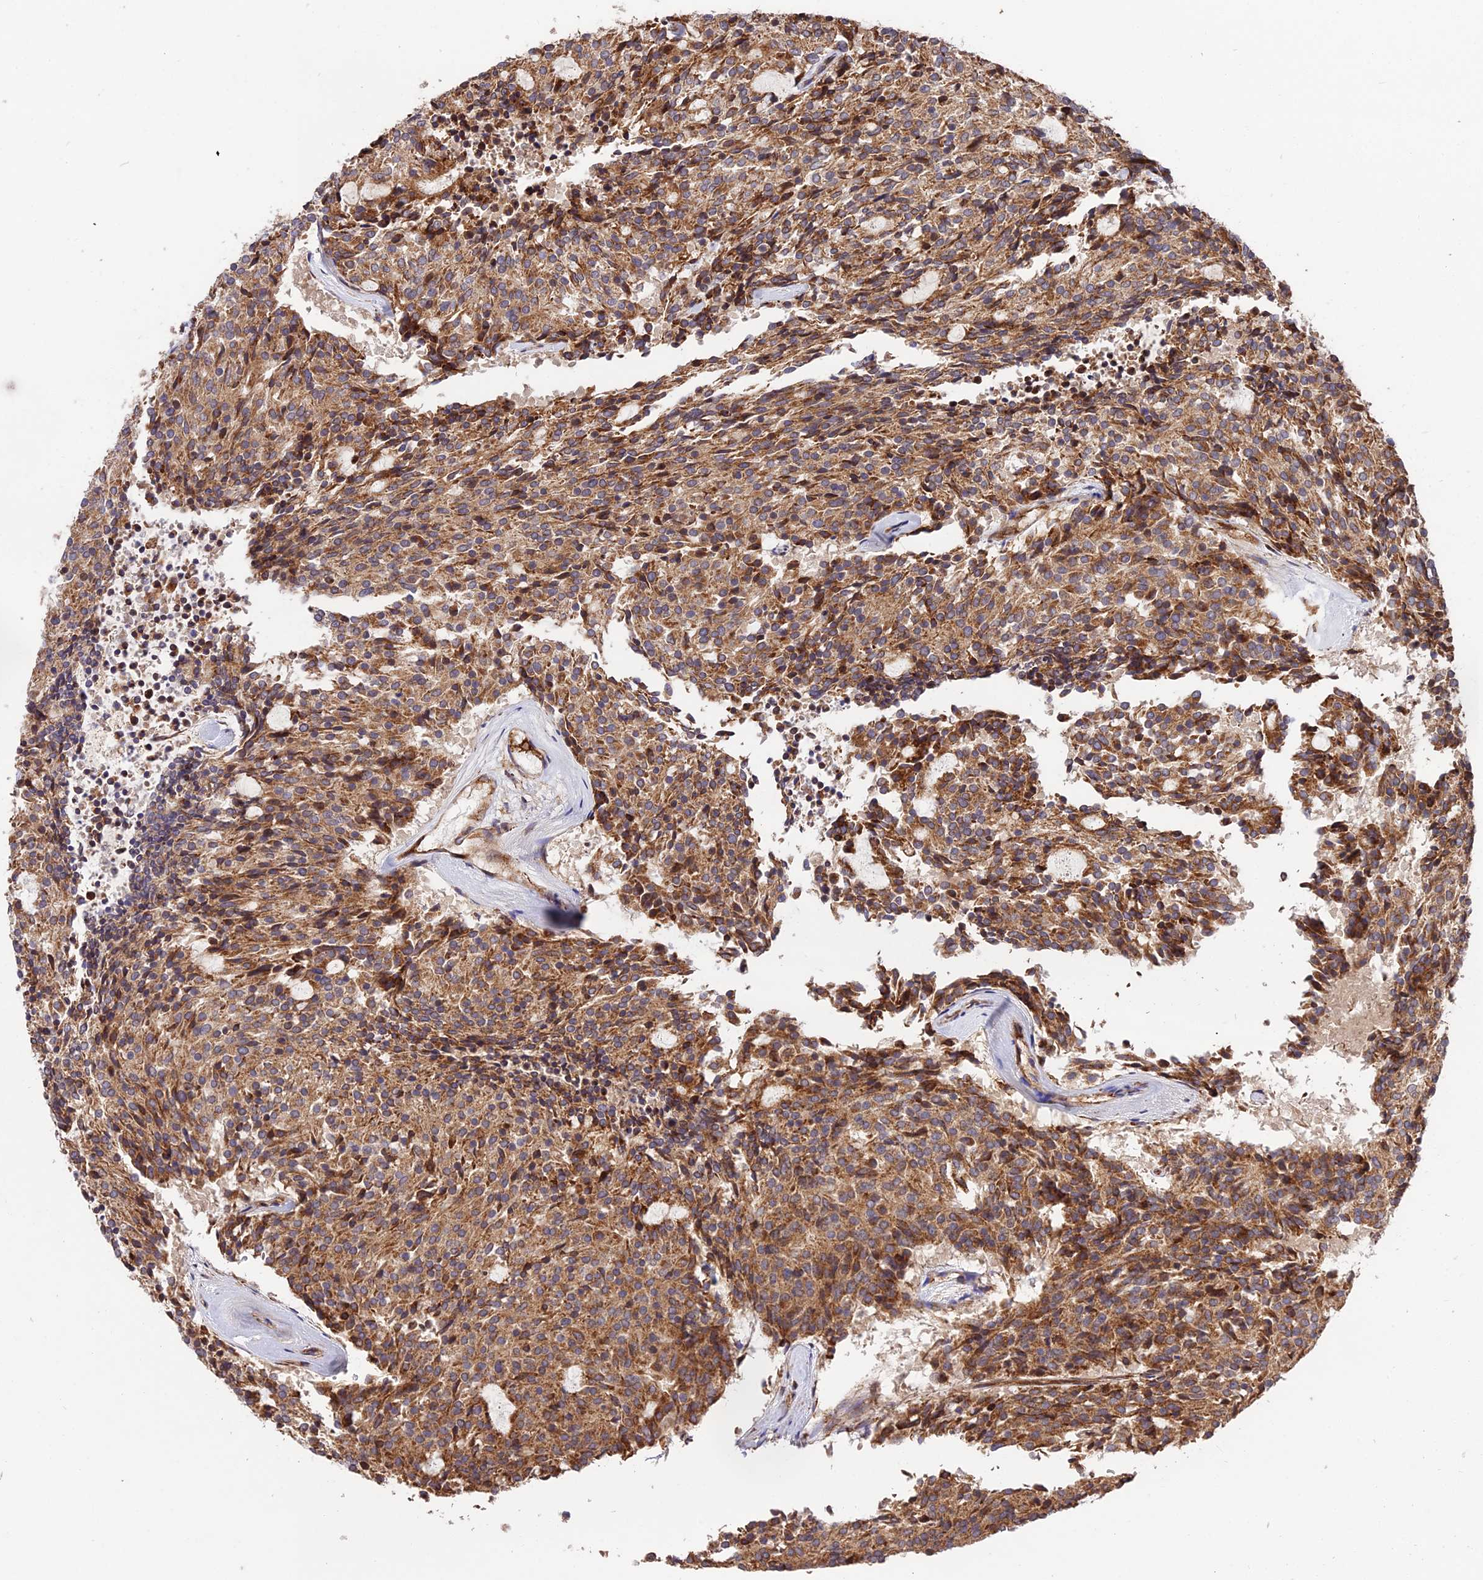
{"staining": {"intensity": "moderate", "quantity": ">75%", "location": "cytoplasmic/membranous"}, "tissue": "carcinoid", "cell_type": "Tumor cells", "image_type": "cancer", "snomed": [{"axis": "morphology", "description": "Carcinoid, malignant, NOS"}, {"axis": "topography", "description": "Pancreas"}], "caption": "Brown immunohistochemical staining in human carcinoid (malignant) demonstrates moderate cytoplasmic/membranous staining in approximately >75% of tumor cells. Immunohistochemistry (ihc) stains the protein of interest in brown and the nuclei are stained blue.", "gene": "ROCK1", "patient": {"sex": "female", "age": 54}}